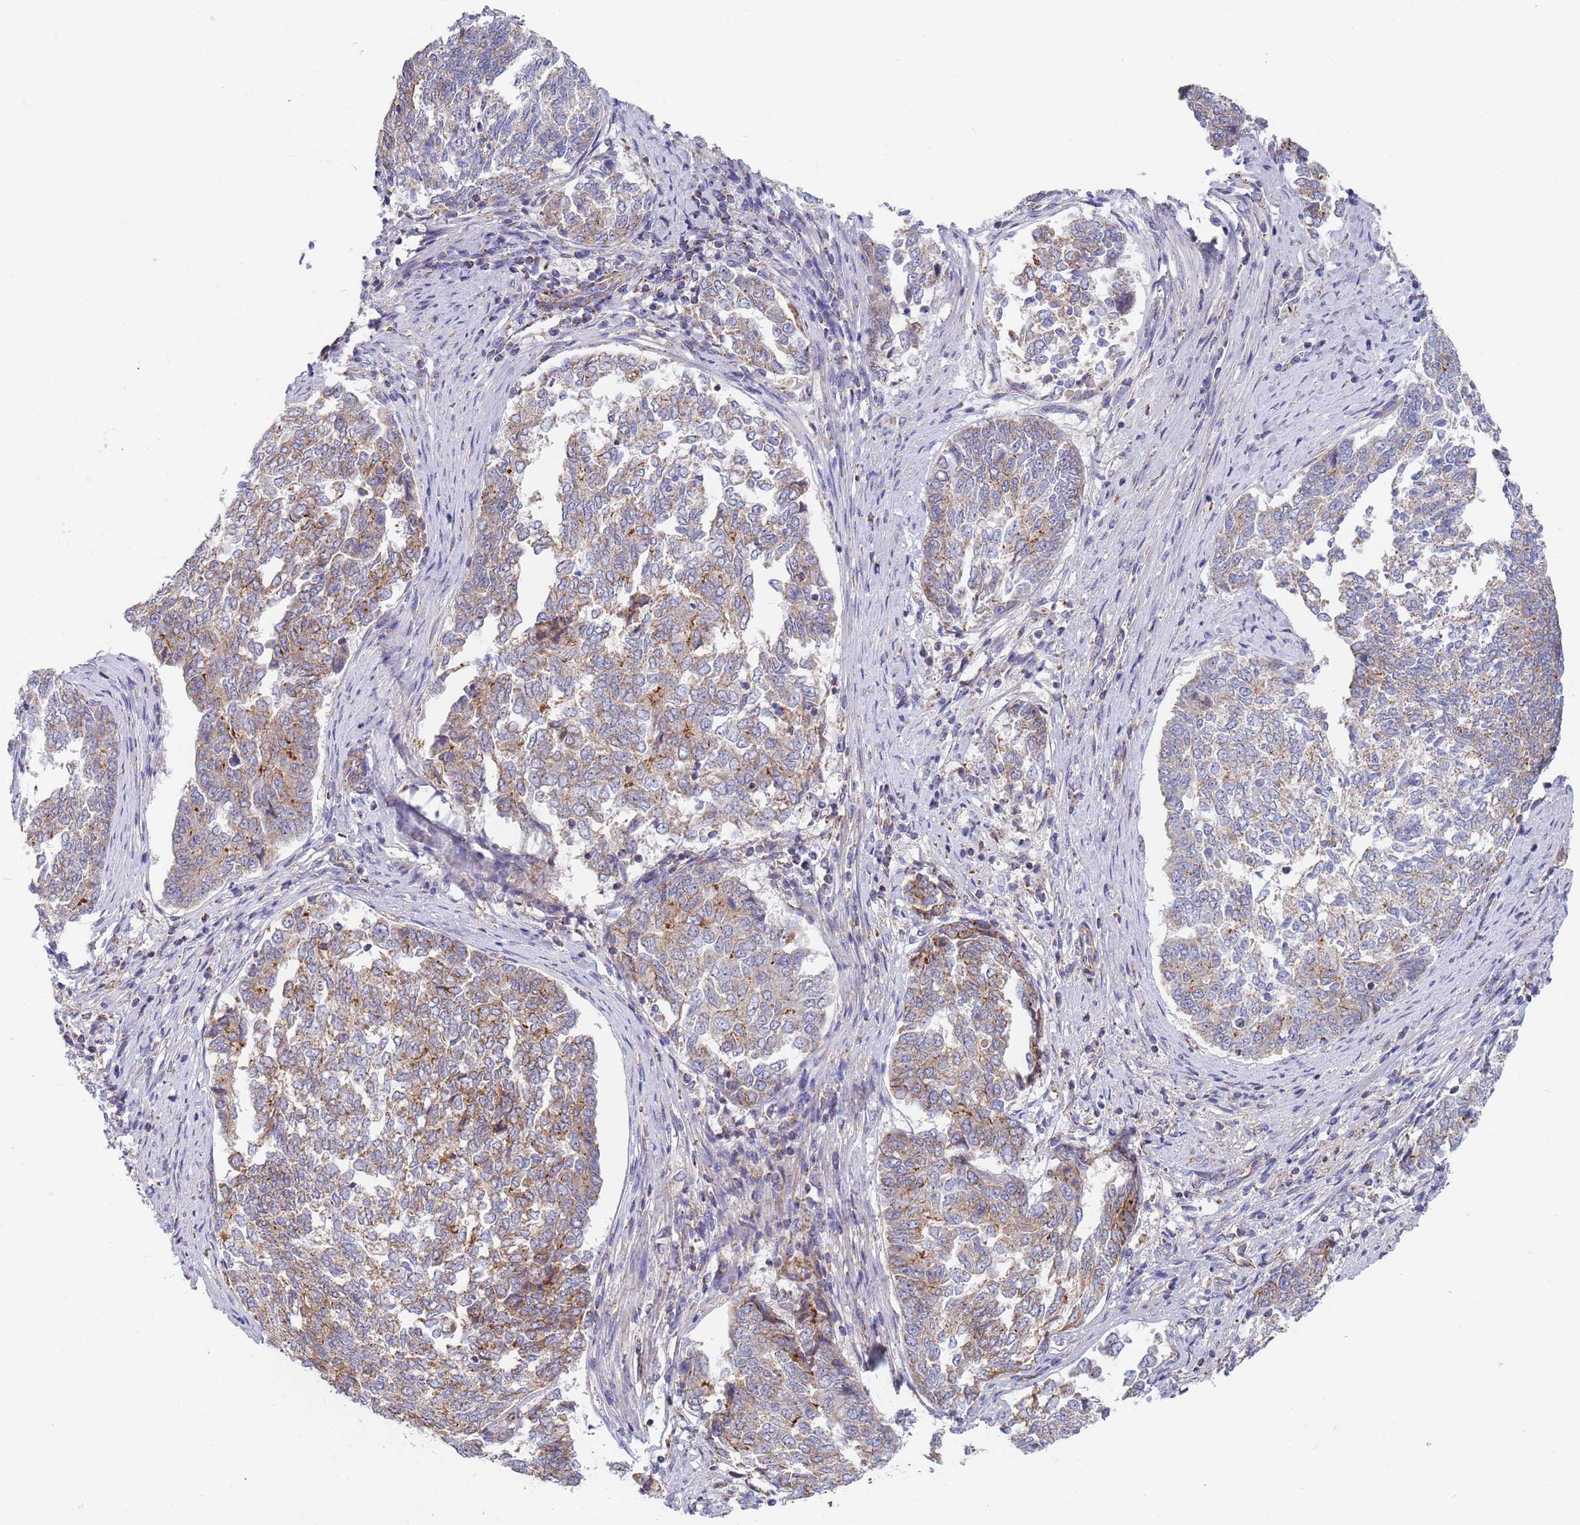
{"staining": {"intensity": "moderate", "quantity": "25%-75%", "location": "cytoplasmic/membranous"}, "tissue": "endometrial cancer", "cell_type": "Tumor cells", "image_type": "cancer", "snomed": [{"axis": "morphology", "description": "Adenocarcinoma, NOS"}, {"axis": "topography", "description": "Endometrium"}], "caption": "The photomicrograph reveals a brown stain indicating the presence of a protein in the cytoplasmic/membranous of tumor cells in endometrial adenocarcinoma.", "gene": "PWWP3A", "patient": {"sex": "female", "age": 80}}